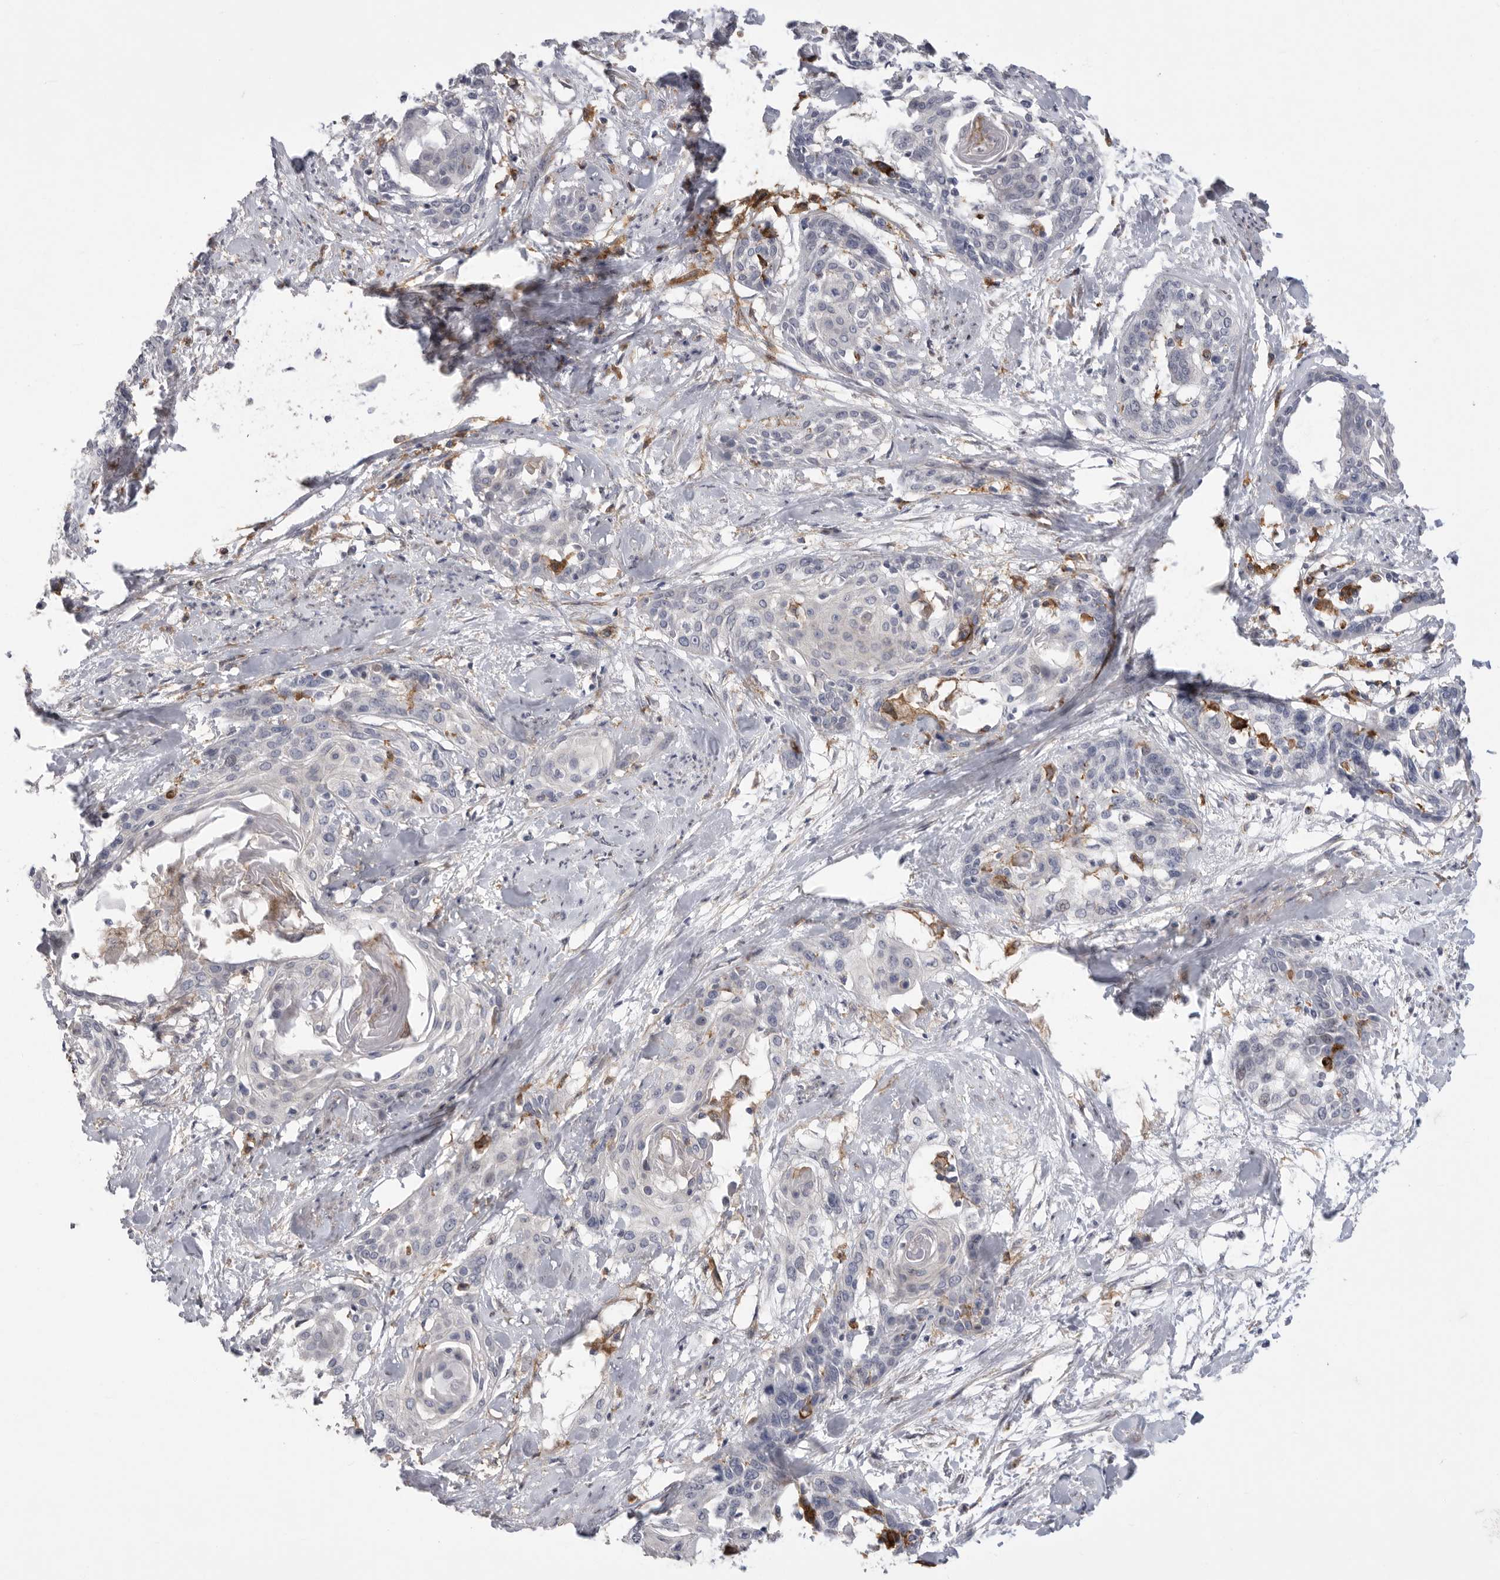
{"staining": {"intensity": "negative", "quantity": "none", "location": "none"}, "tissue": "cervical cancer", "cell_type": "Tumor cells", "image_type": "cancer", "snomed": [{"axis": "morphology", "description": "Squamous cell carcinoma, NOS"}, {"axis": "topography", "description": "Cervix"}], "caption": "Cervical cancer (squamous cell carcinoma) was stained to show a protein in brown. There is no significant positivity in tumor cells.", "gene": "SIGLEC10", "patient": {"sex": "female", "age": 57}}